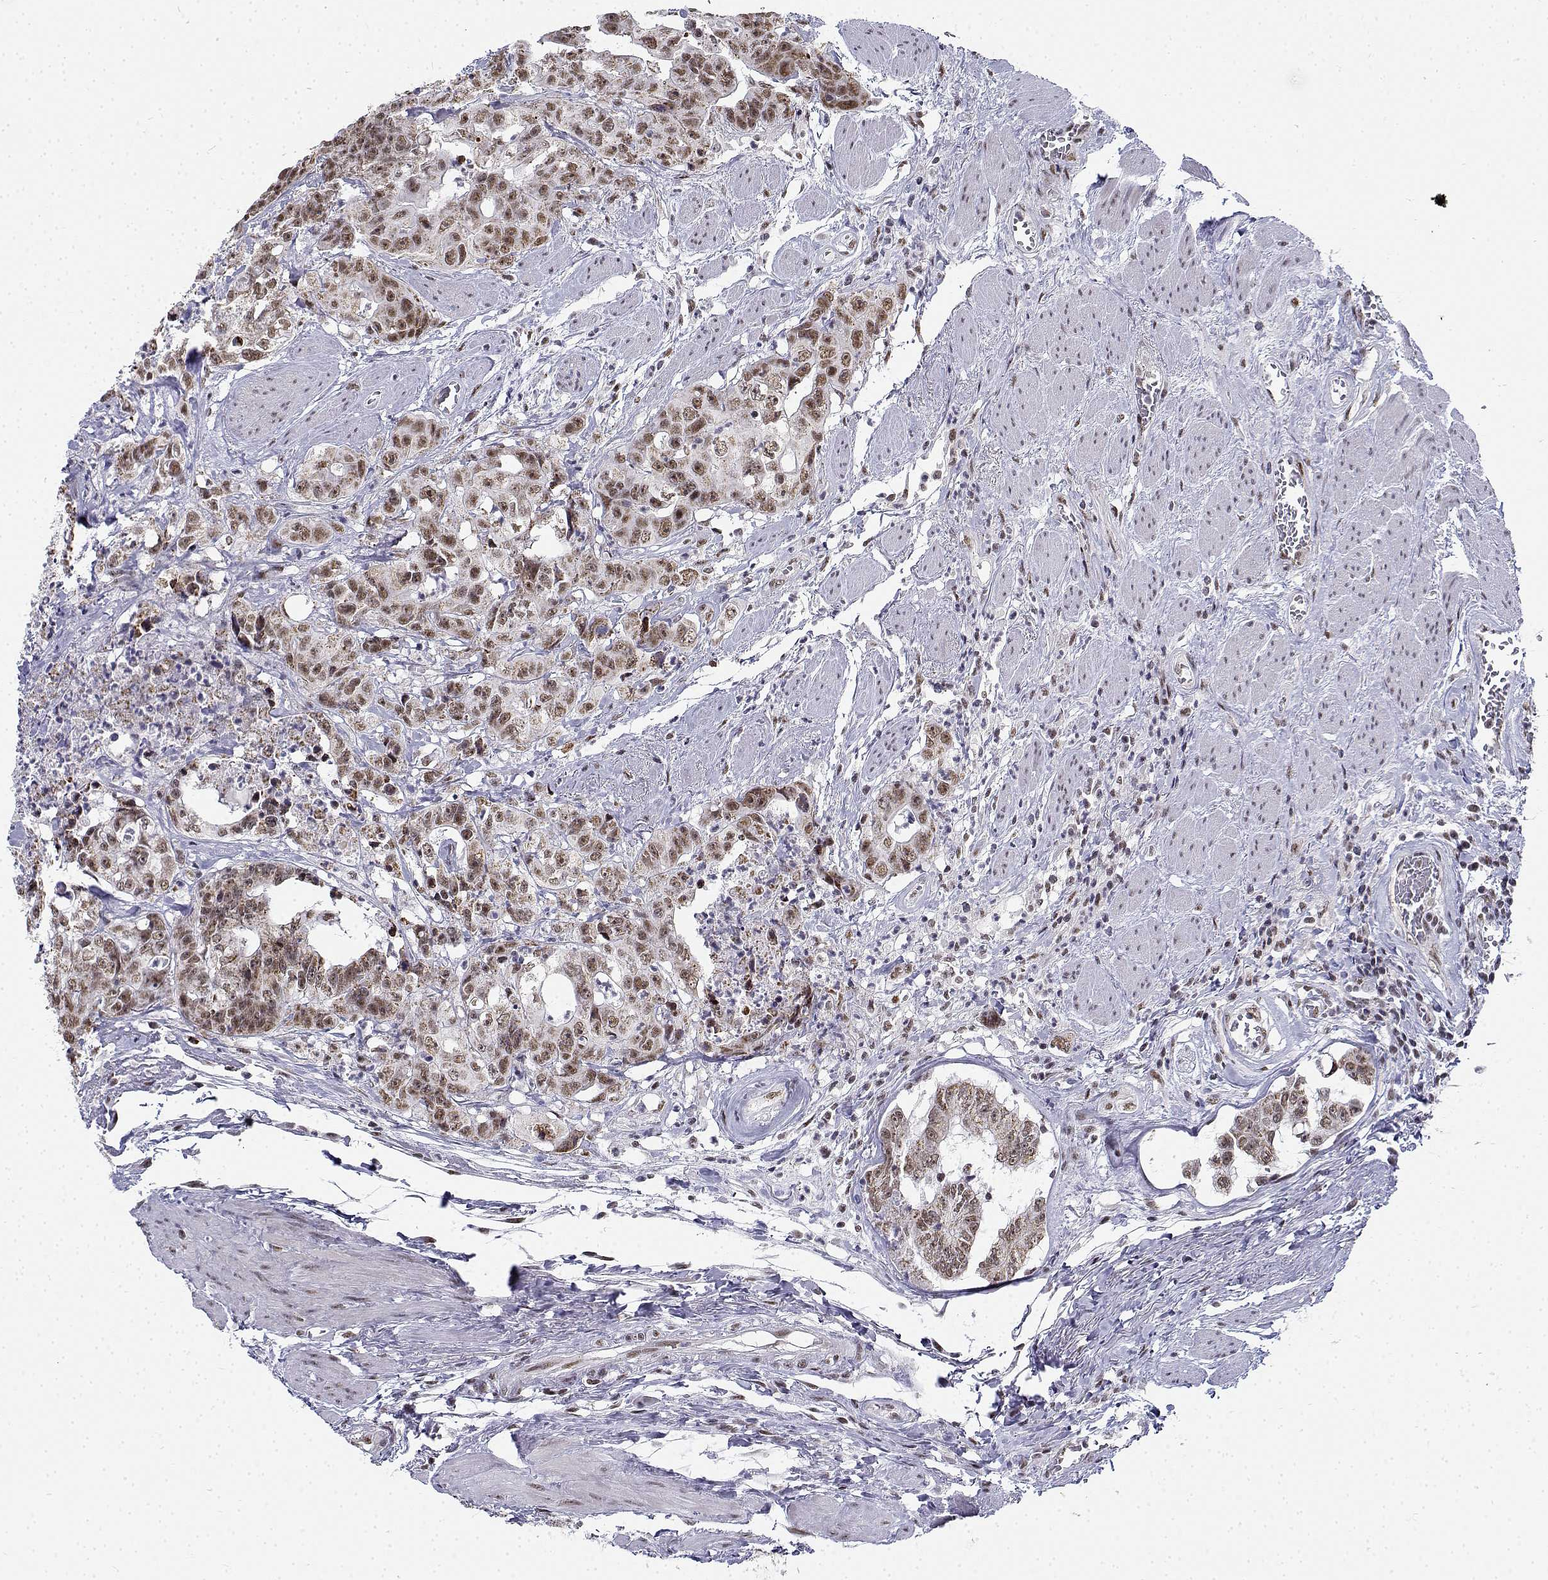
{"staining": {"intensity": "moderate", "quantity": ">75%", "location": "nuclear"}, "tissue": "colorectal cancer", "cell_type": "Tumor cells", "image_type": "cancer", "snomed": [{"axis": "morphology", "description": "Adenocarcinoma, NOS"}, {"axis": "topography", "description": "Rectum"}], "caption": "Human colorectal adenocarcinoma stained for a protein (brown) shows moderate nuclear positive expression in about >75% of tumor cells.", "gene": "BCAS2", "patient": {"sex": "female", "age": 62}}